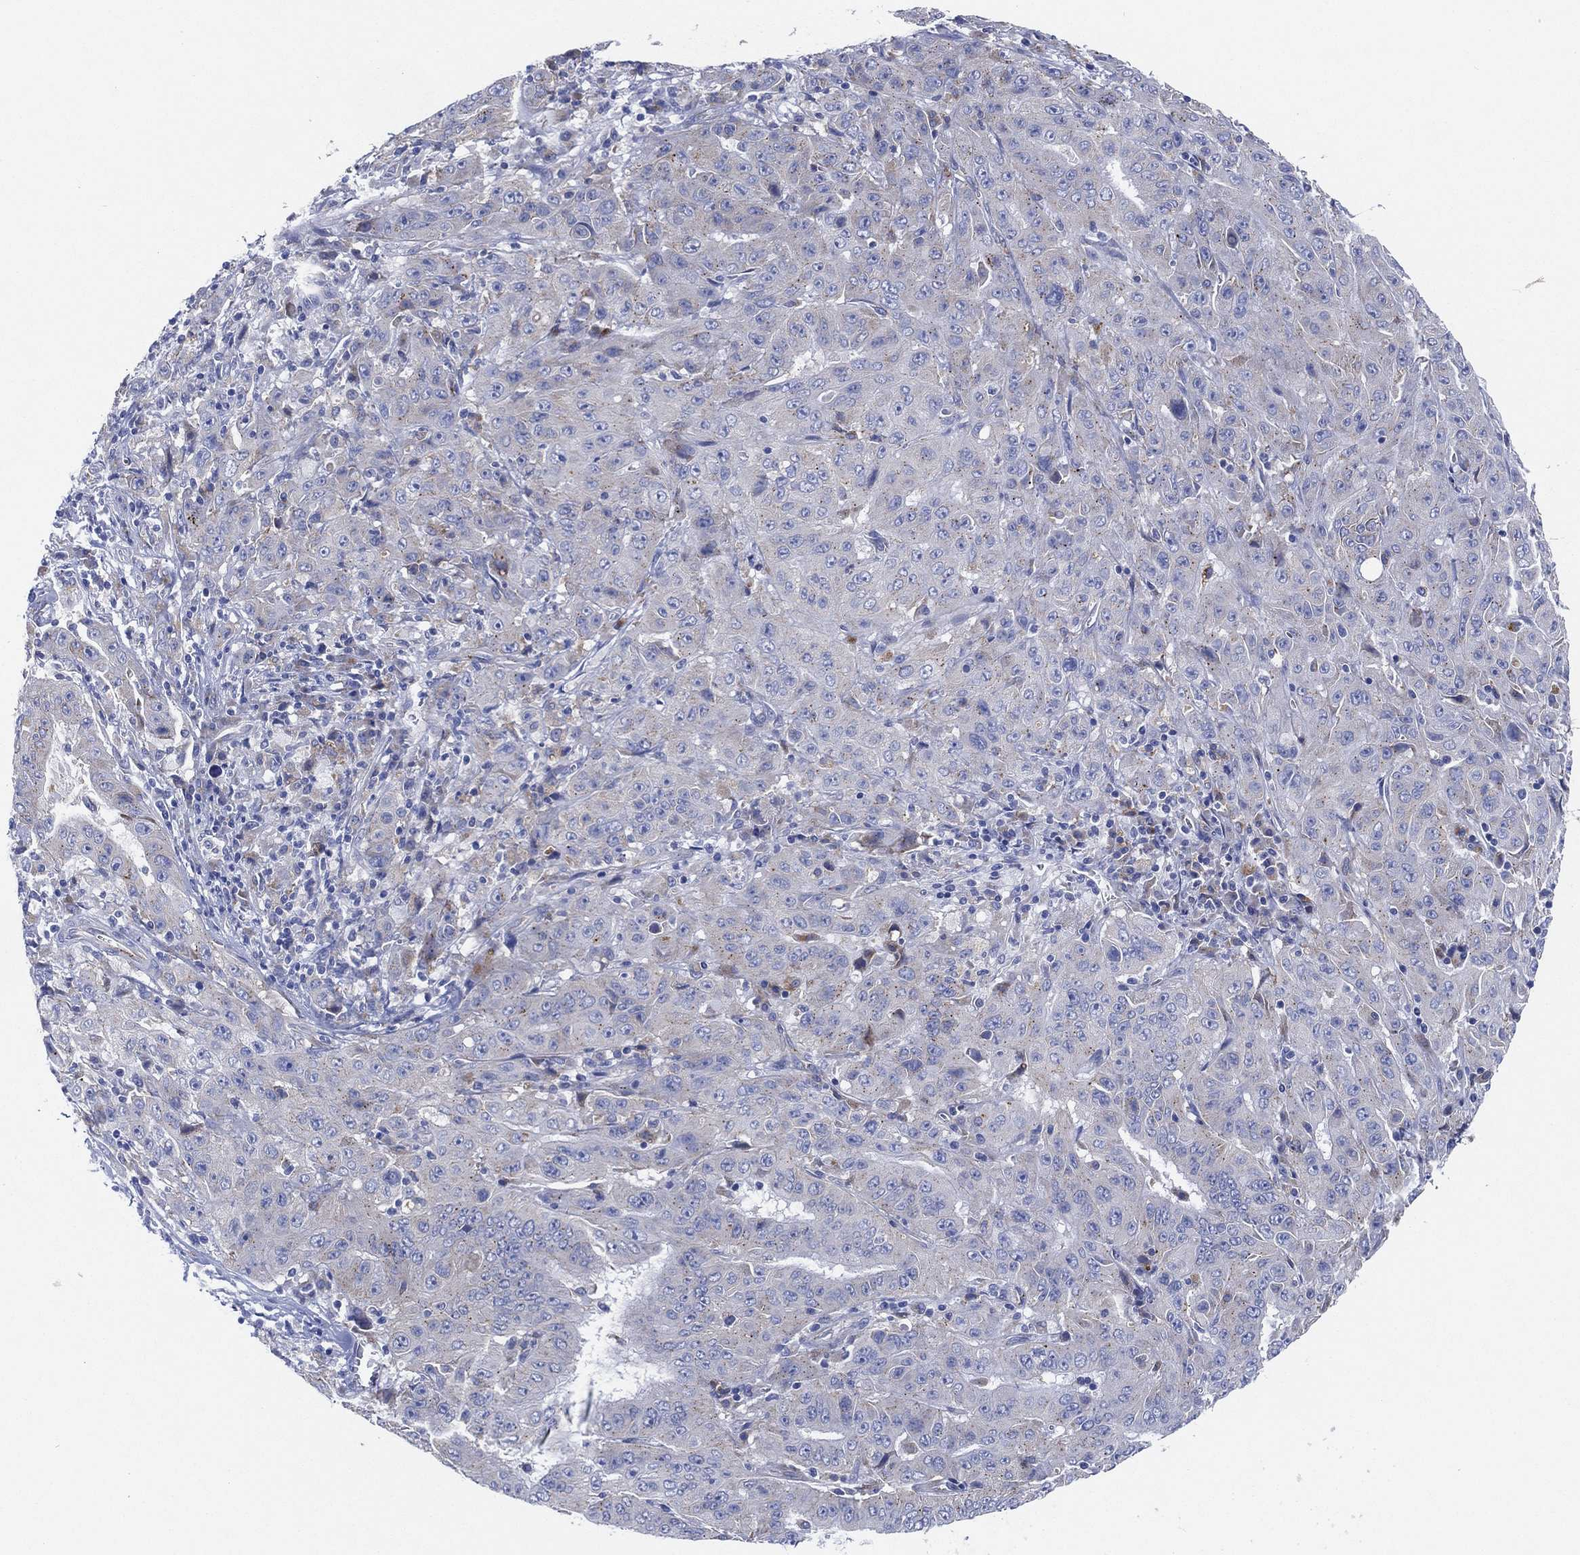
{"staining": {"intensity": "weak", "quantity": "<25%", "location": "cytoplasmic/membranous"}, "tissue": "pancreatic cancer", "cell_type": "Tumor cells", "image_type": "cancer", "snomed": [{"axis": "morphology", "description": "Adenocarcinoma, NOS"}, {"axis": "topography", "description": "Pancreas"}], "caption": "Immunohistochemistry photomicrograph of adenocarcinoma (pancreatic) stained for a protein (brown), which reveals no positivity in tumor cells.", "gene": "GALNS", "patient": {"sex": "male", "age": 63}}